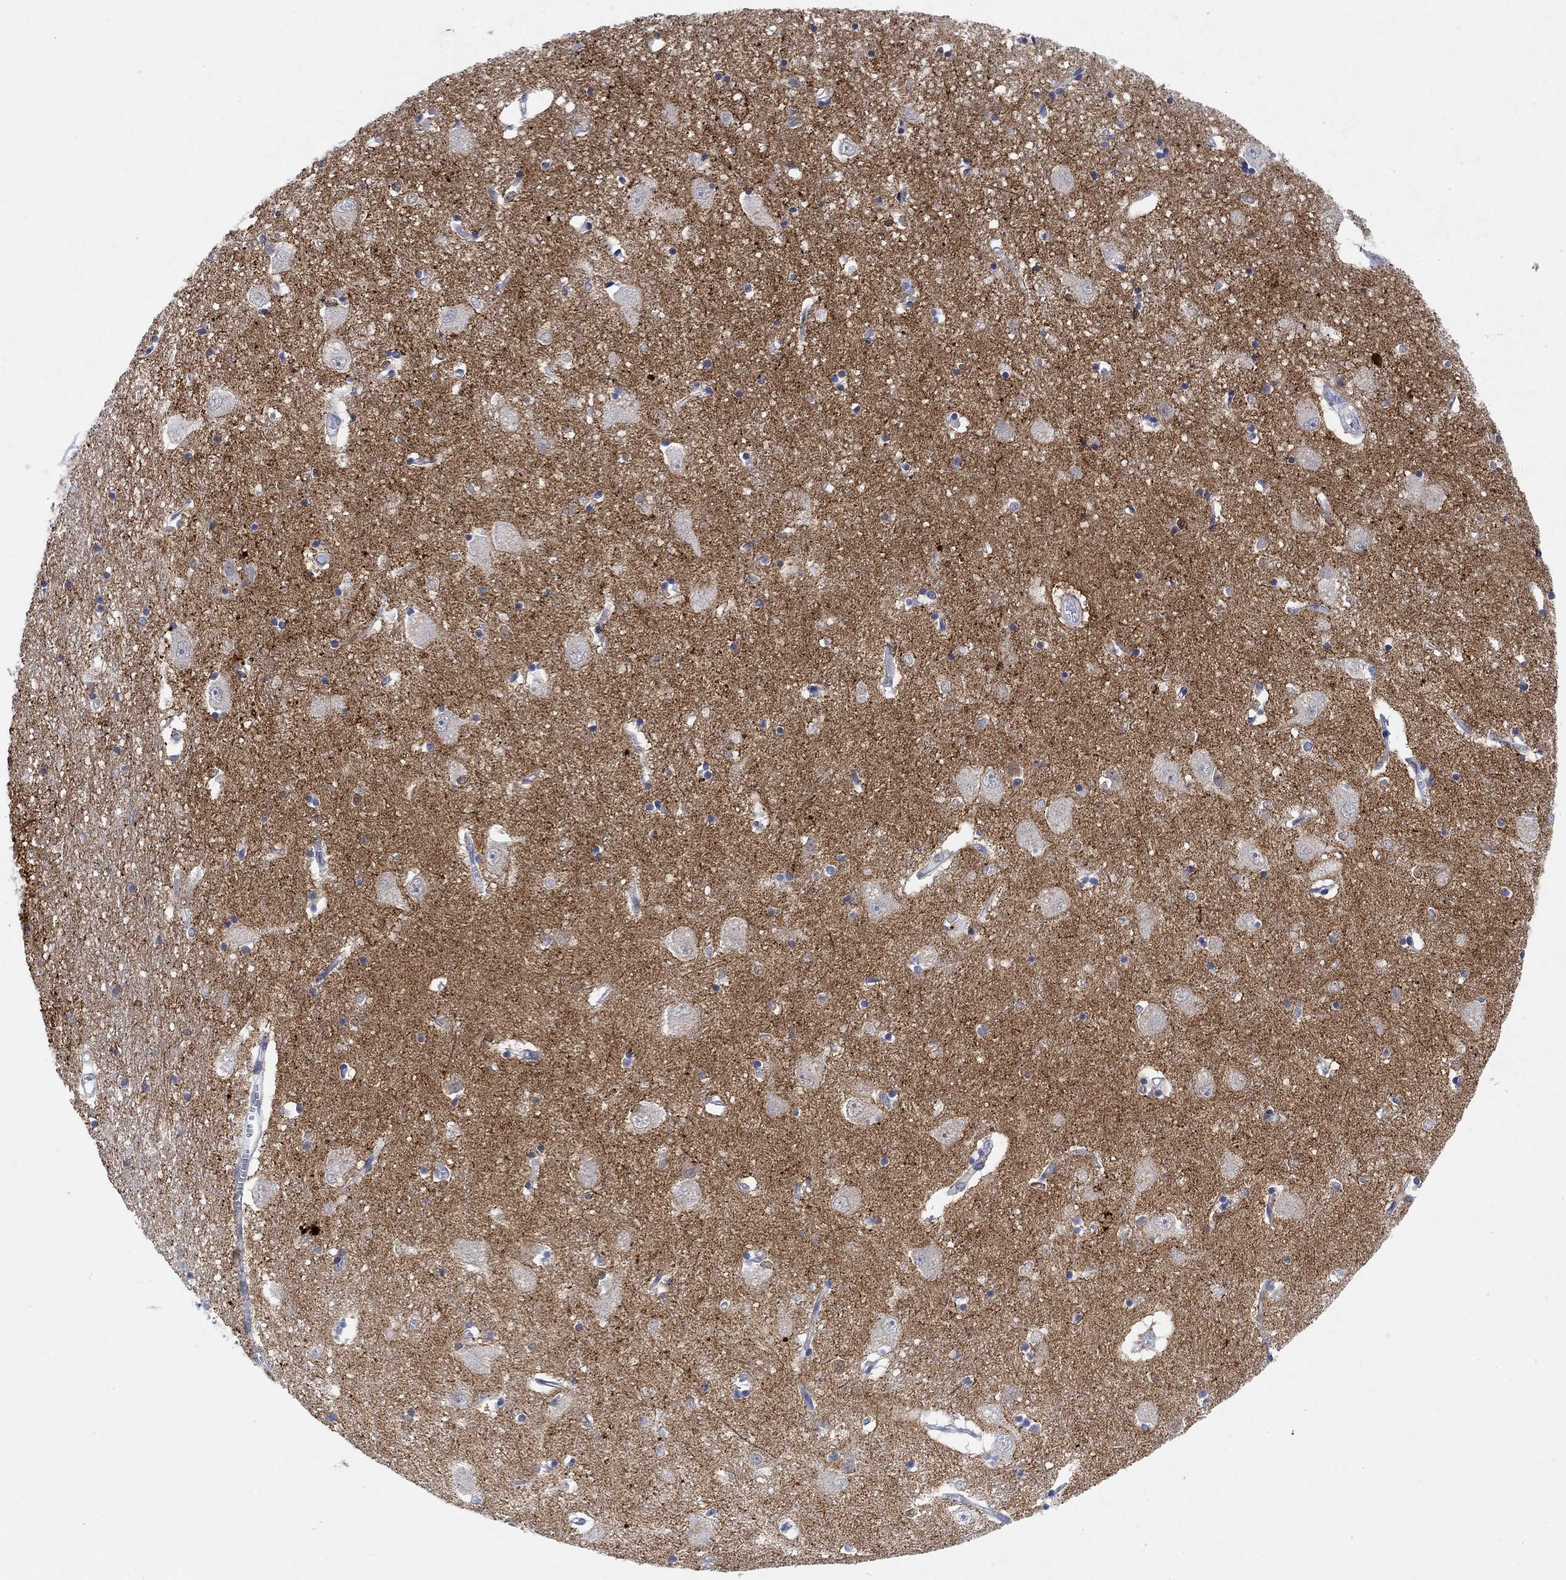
{"staining": {"intensity": "negative", "quantity": "none", "location": "none"}, "tissue": "caudate", "cell_type": "Glial cells", "image_type": "normal", "snomed": [{"axis": "morphology", "description": "Normal tissue, NOS"}, {"axis": "topography", "description": "Lateral ventricle wall"}], "caption": "The micrograph displays no significant staining in glial cells of caudate. (DAB (3,3'-diaminobenzidine) immunohistochemistry visualized using brightfield microscopy, high magnification).", "gene": "VAT1L", "patient": {"sex": "male", "age": 54}}